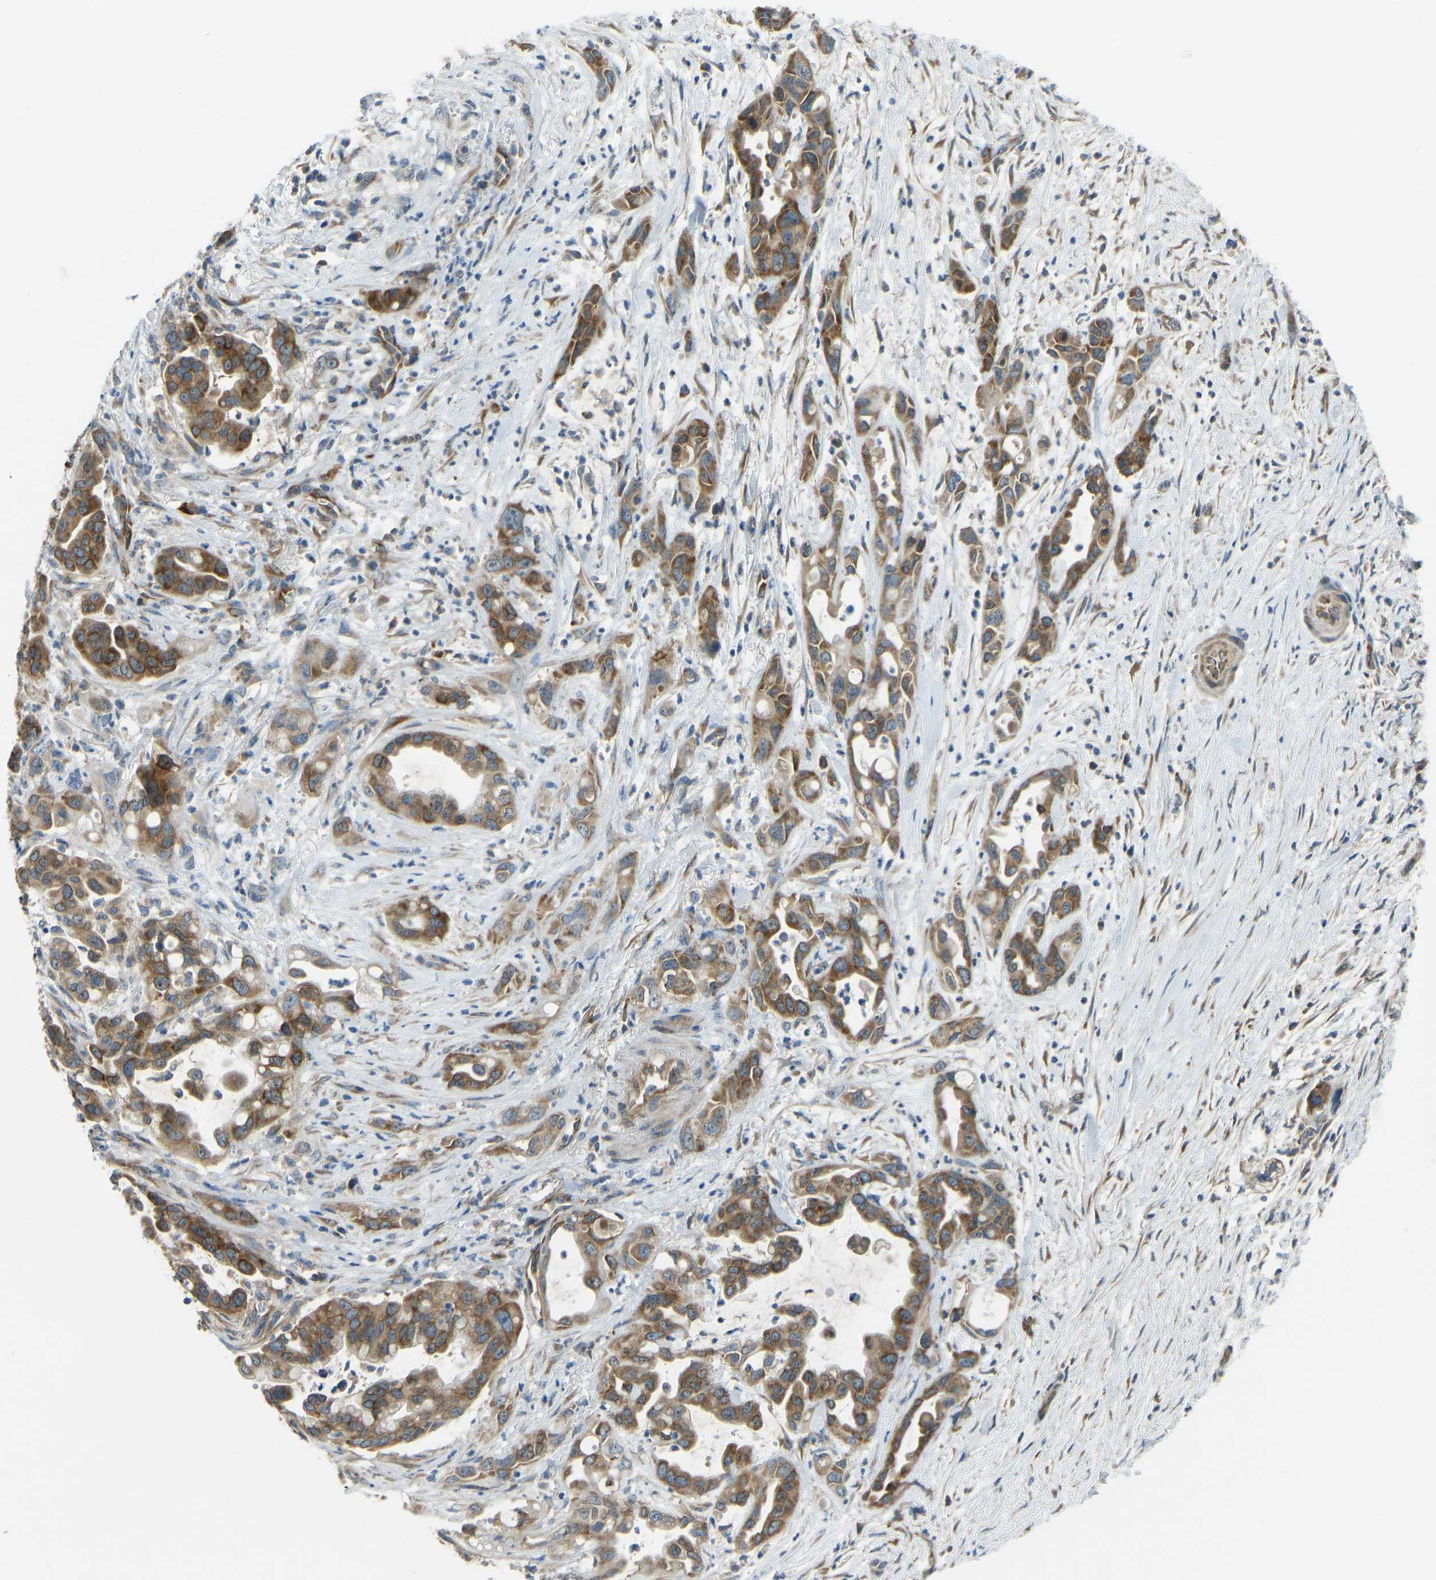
{"staining": {"intensity": "moderate", "quantity": ">75%", "location": "cytoplasmic/membranous"}, "tissue": "pancreatic cancer", "cell_type": "Tumor cells", "image_type": "cancer", "snomed": [{"axis": "morphology", "description": "Adenocarcinoma, NOS"}, {"axis": "topography", "description": "Pancreas"}], "caption": "High-power microscopy captured an IHC photomicrograph of adenocarcinoma (pancreatic), revealing moderate cytoplasmic/membranous positivity in approximately >75% of tumor cells. The staining was performed using DAB to visualize the protein expression in brown, while the nuclei were stained in blue with hematoxylin (Magnification: 20x).", "gene": "STAU2", "patient": {"sex": "female", "age": 70}}